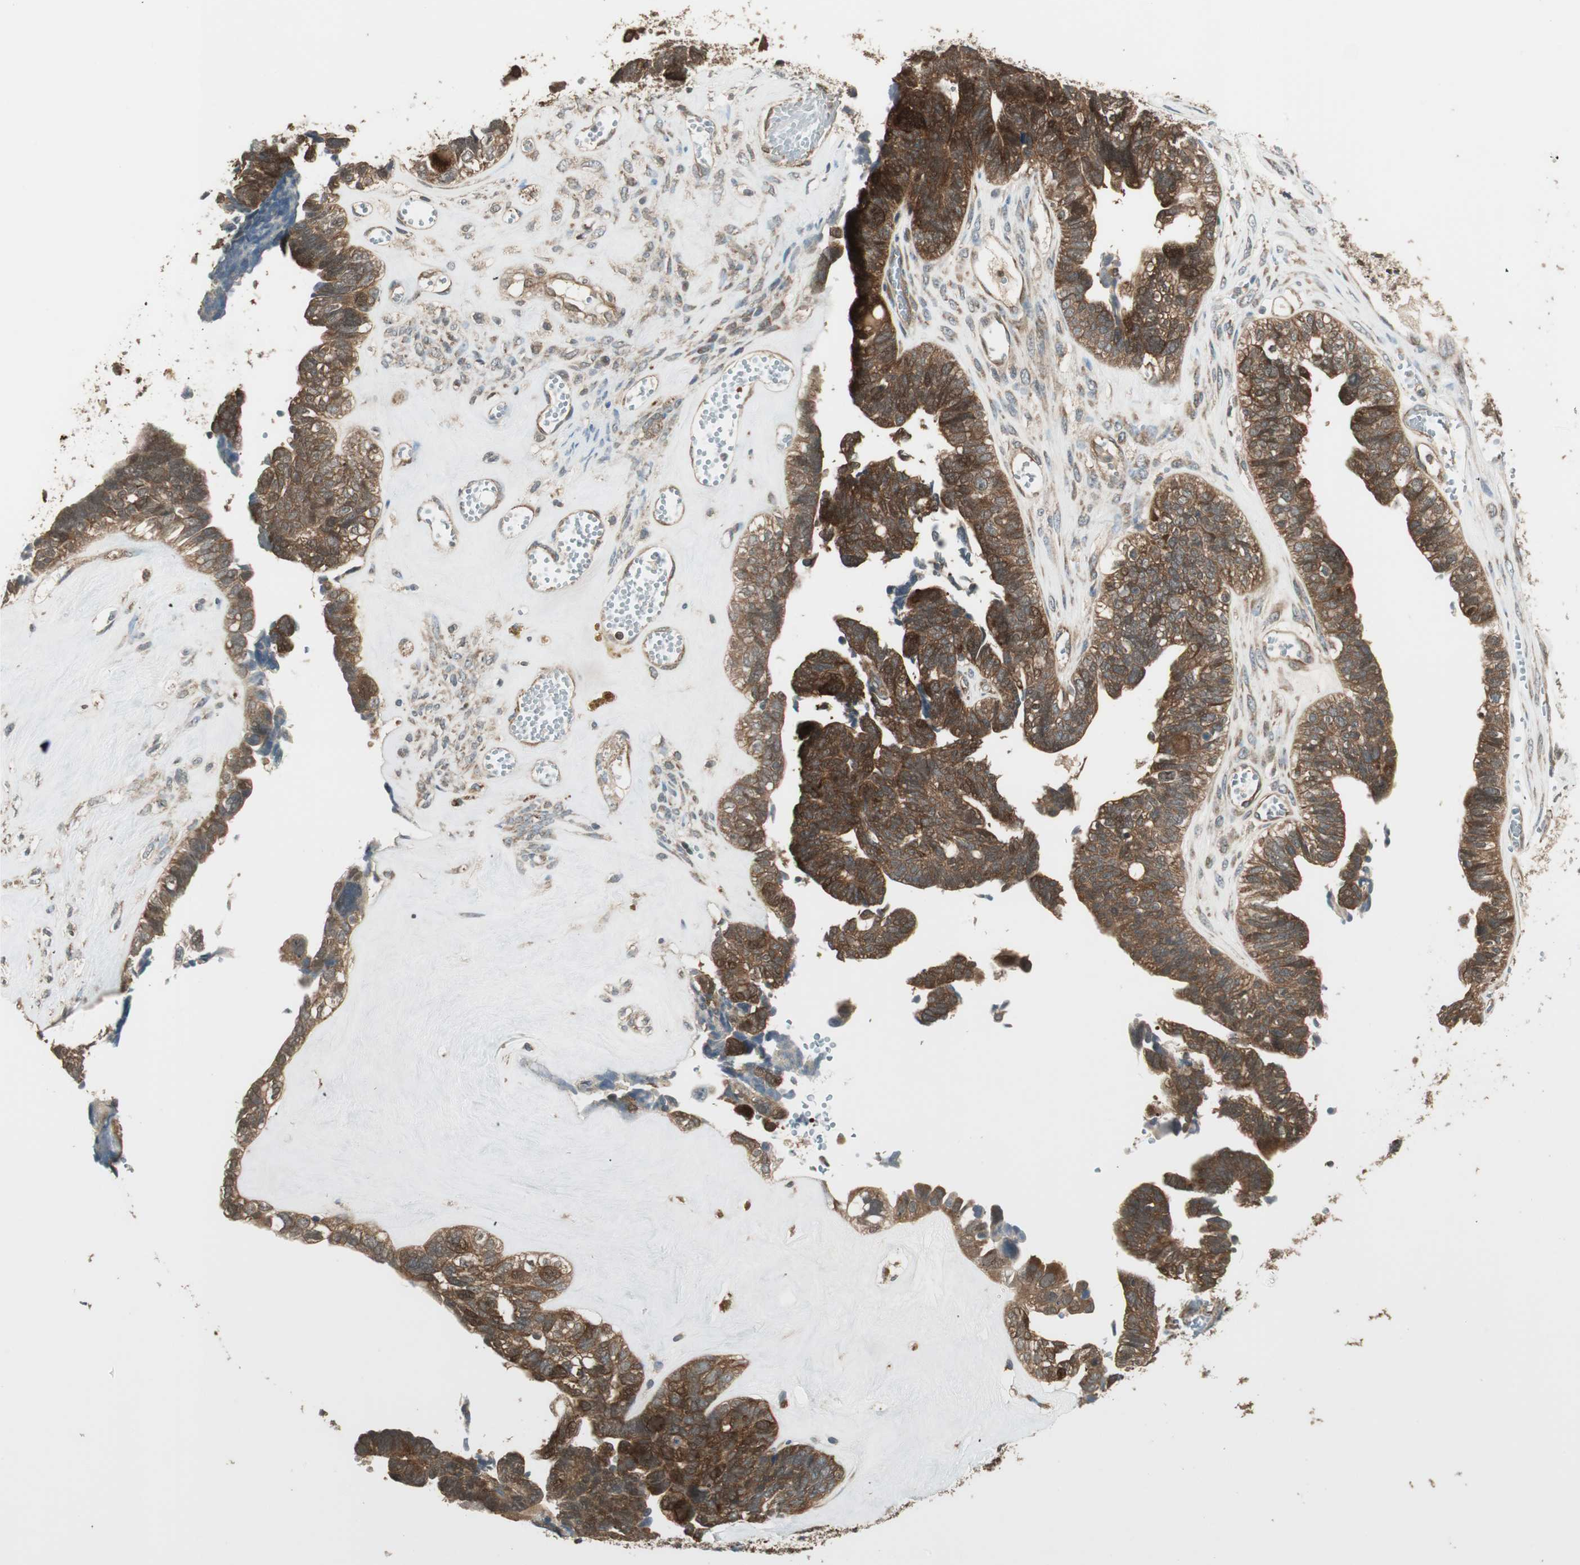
{"staining": {"intensity": "strong", "quantity": ">75%", "location": "cytoplasmic/membranous,nuclear"}, "tissue": "ovarian cancer", "cell_type": "Tumor cells", "image_type": "cancer", "snomed": [{"axis": "morphology", "description": "Cystadenocarcinoma, serous, NOS"}, {"axis": "topography", "description": "Ovary"}], "caption": "The immunohistochemical stain highlights strong cytoplasmic/membranous and nuclear expression in tumor cells of ovarian cancer tissue.", "gene": "CNOT4", "patient": {"sex": "female", "age": 79}}